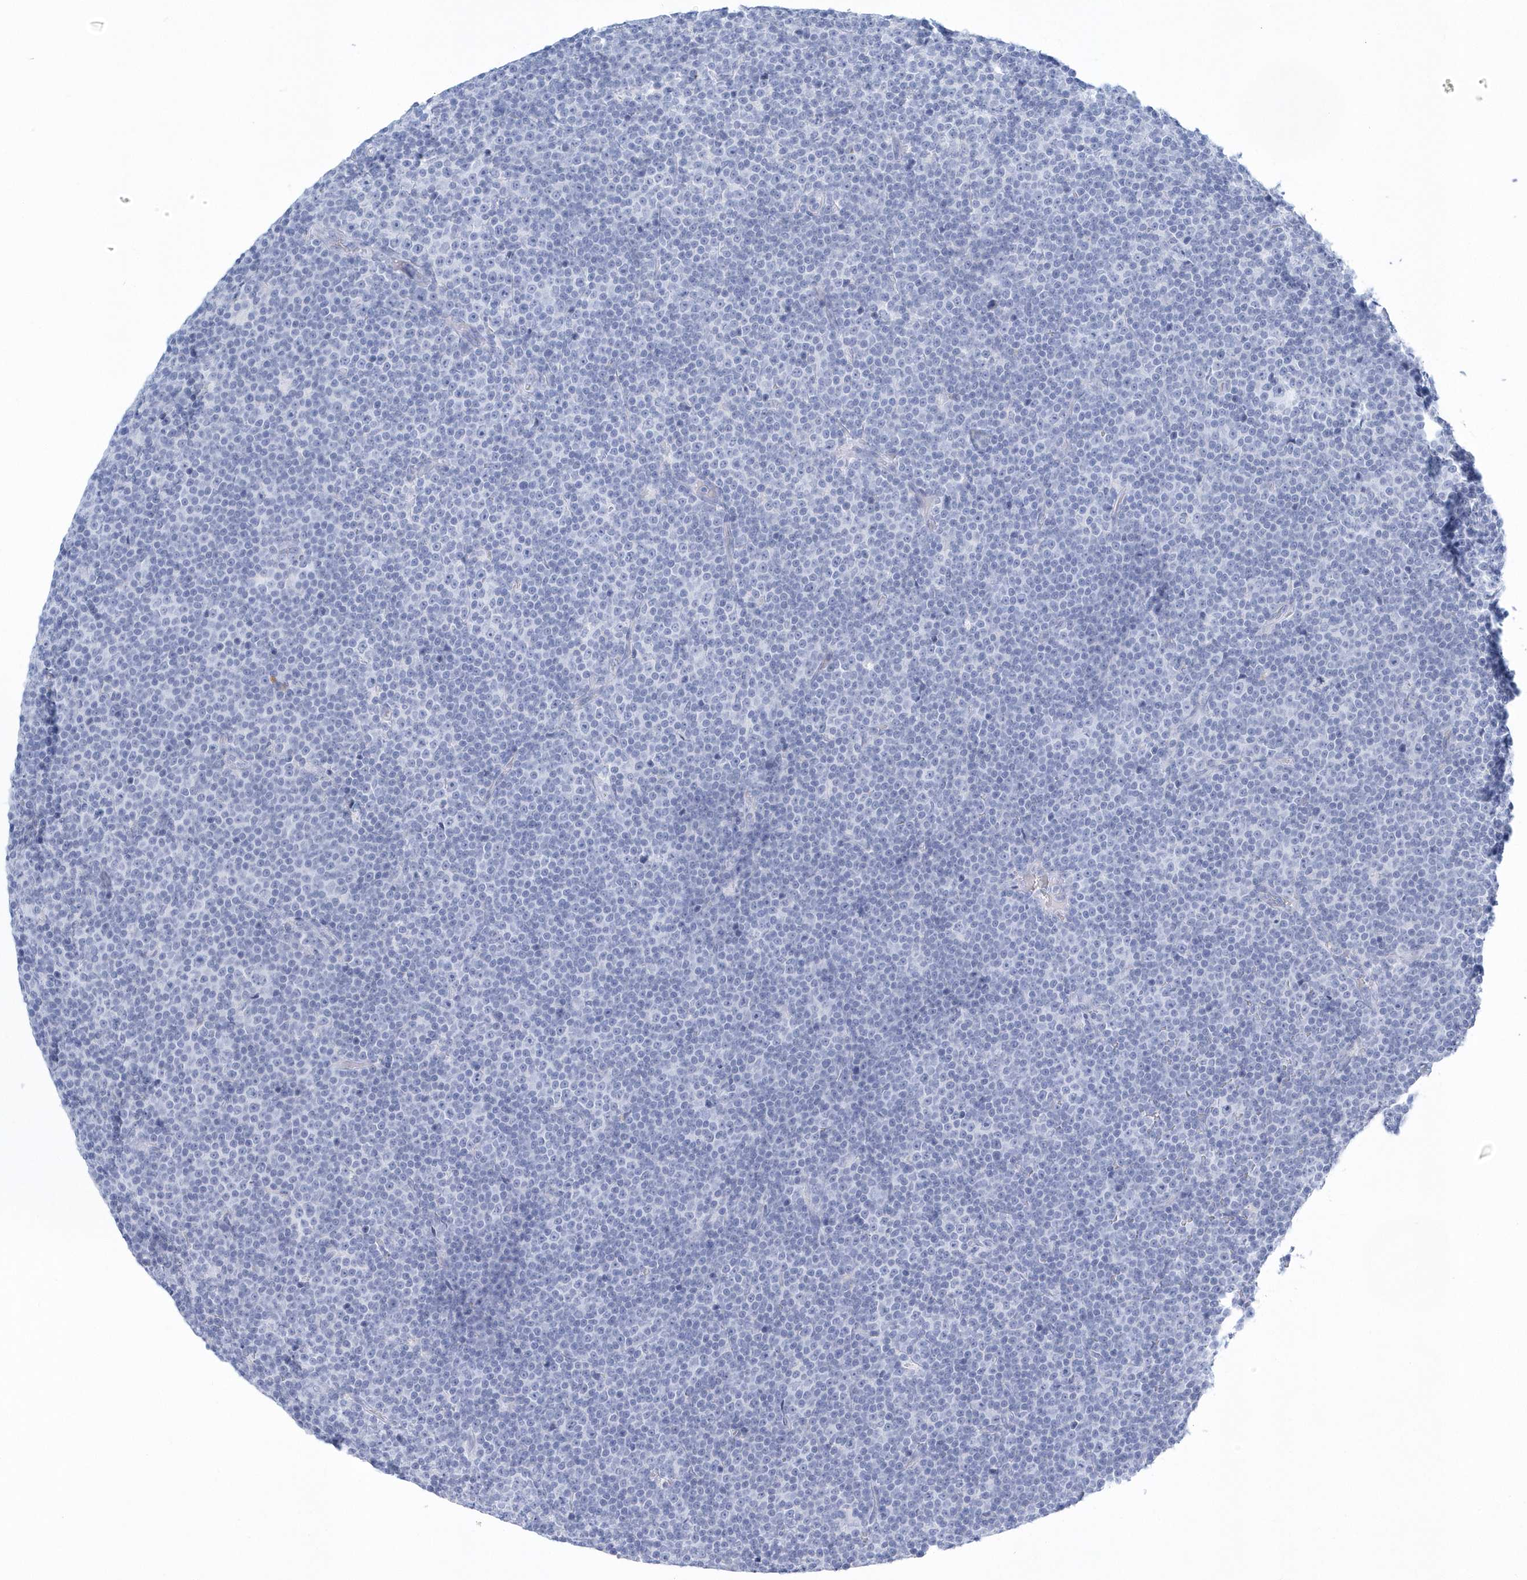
{"staining": {"intensity": "negative", "quantity": "none", "location": "none"}, "tissue": "lymphoma", "cell_type": "Tumor cells", "image_type": "cancer", "snomed": [{"axis": "morphology", "description": "Malignant lymphoma, non-Hodgkin's type, Low grade"}, {"axis": "topography", "description": "Lymph node"}], "caption": "There is no significant staining in tumor cells of lymphoma. (DAB (3,3'-diaminobenzidine) immunohistochemistry with hematoxylin counter stain).", "gene": "PTPRO", "patient": {"sex": "female", "age": 67}}